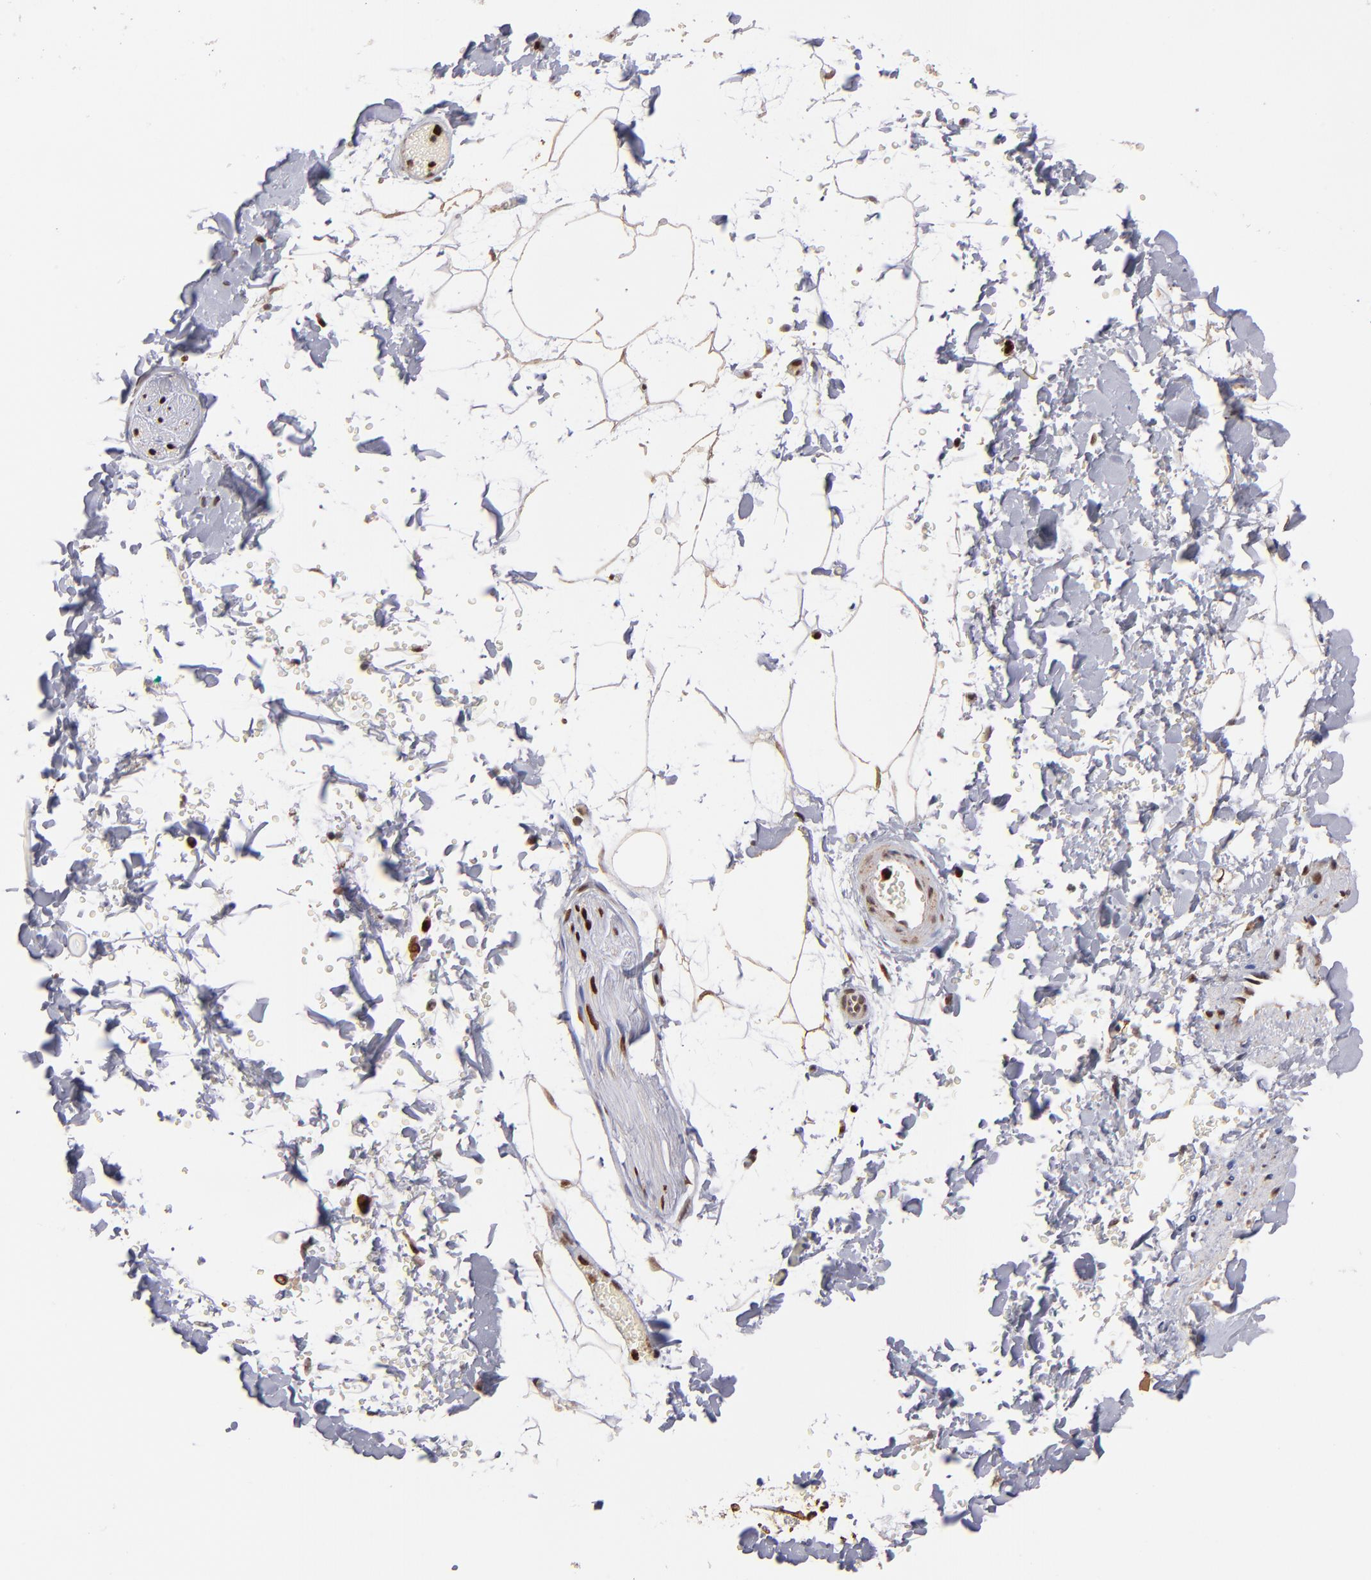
{"staining": {"intensity": "strong", "quantity": "25%-75%", "location": "cytoplasmic/membranous"}, "tissue": "adipose tissue", "cell_type": "Adipocytes", "image_type": "normal", "snomed": [{"axis": "morphology", "description": "Normal tissue, NOS"}, {"axis": "topography", "description": "Soft tissue"}], "caption": "Human adipose tissue stained with a brown dye exhibits strong cytoplasmic/membranous positive staining in about 25%-75% of adipocytes.", "gene": "TOP1MT", "patient": {"sex": "male", "age": 72}}